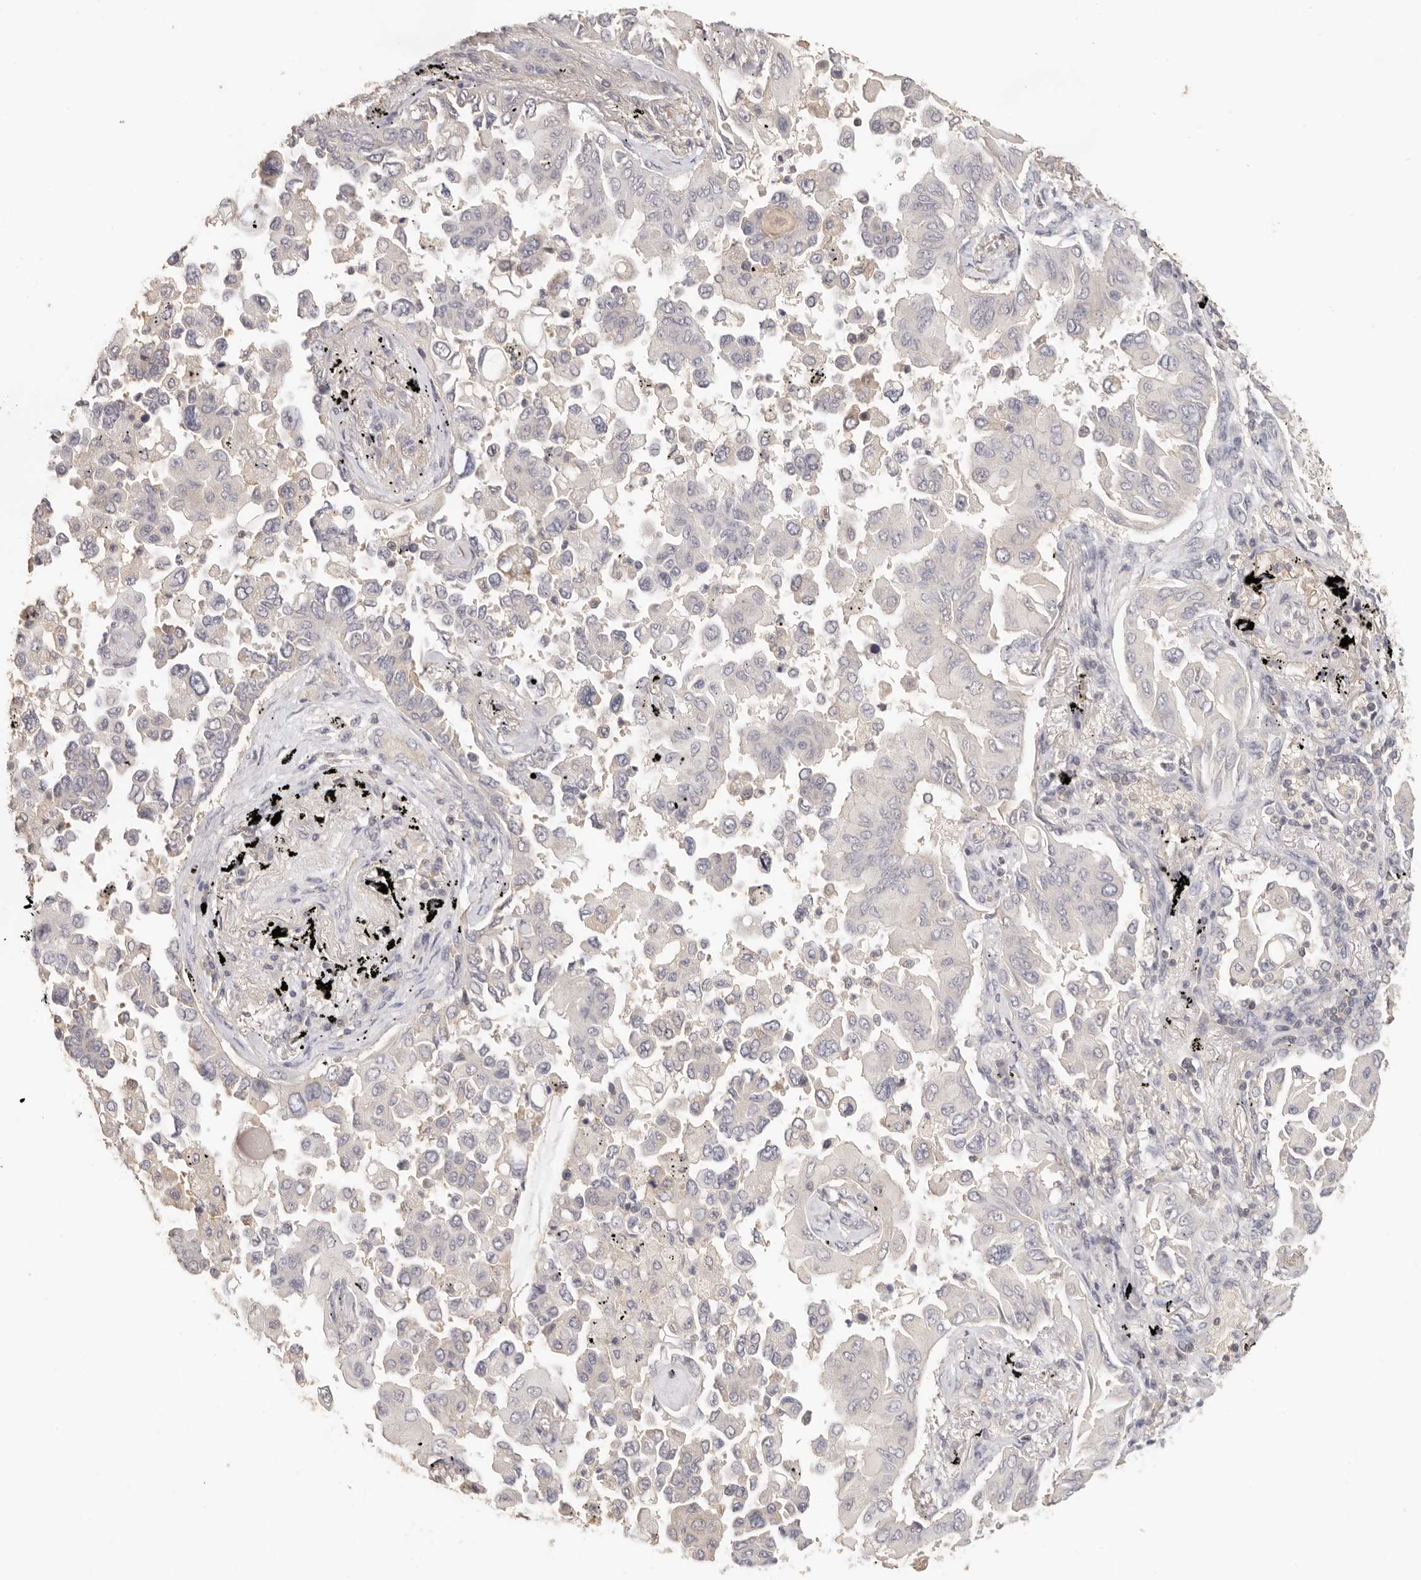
{"staining": {"intensity": "negative", "quantity": "none", "location": "none"}, "tissue": "lung cancer", "cell_type": "Tumor cells", "image_type": "cancer", "snomed": [{"axis": "morphology", "description": "Adenocarcinoma, NOS"}, {"axis": "topography", "description": "Lung"}], "caption": "A high-resolution histopathology image shows IHC staining of adenocarcinoma (lung), which displays no significant positivity in tumor cells. The staining is performed using DAB (3,3'-diaminobenzidine) brown chromogen with nuclei counter-stained in using hematoxylin.", "gene": "CSK", "patient": {"sex": "female", "age": 67}}